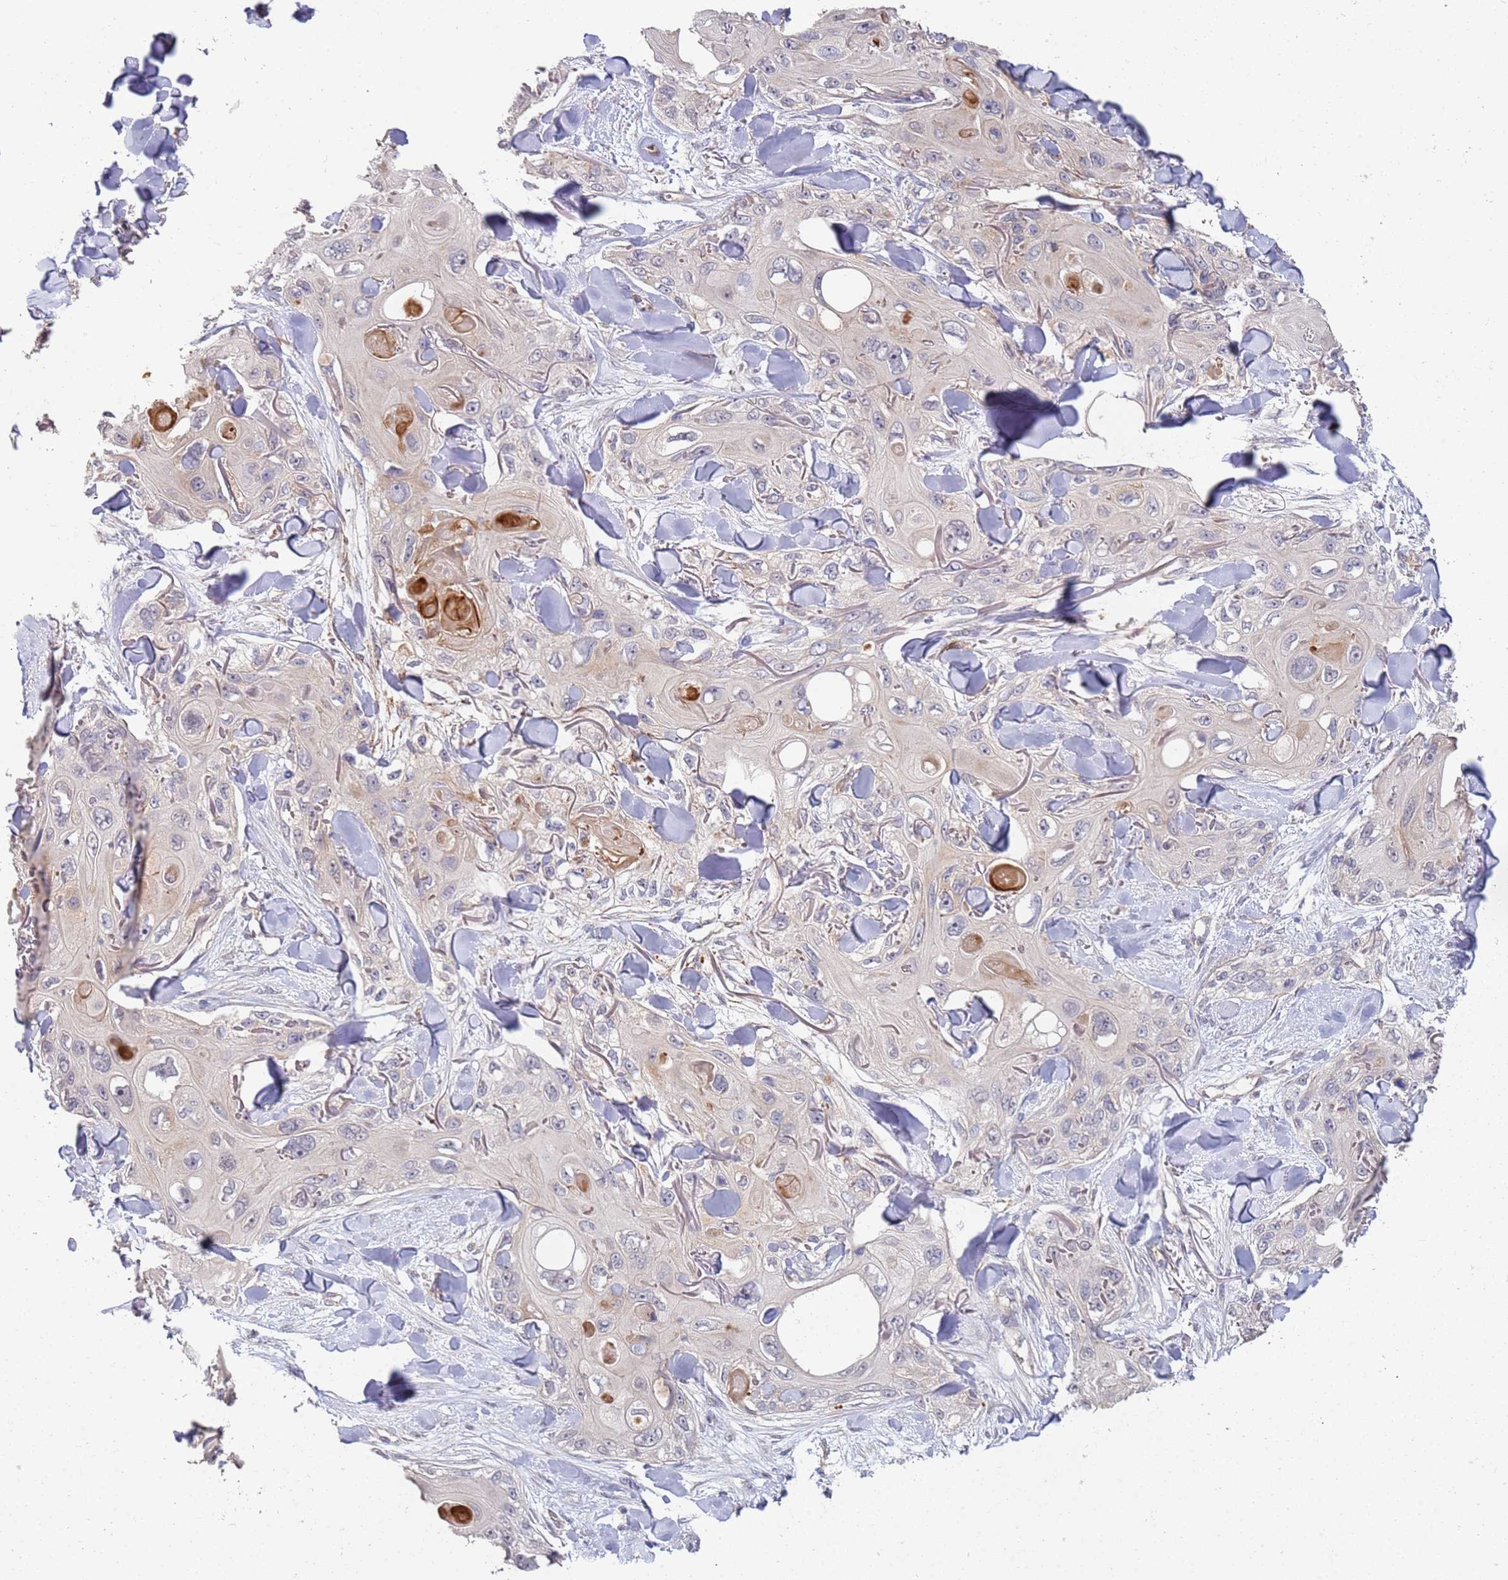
{"staining": {"intensity": "negative", "quantity": "none", "location": "none"}, "tissue": "skin cancer", "cell_type": "Tumor cells", "image_type": "cancer", "snomed": [{"axis": "morphology", "description": "Normal tissue, NOS"}, {"axis": "morphology", "description": "Squamous cell carcinoma, NOS"}, {"axis": "topography", "description": "Skin"}], "caption": "A histopathology image of squamous cell carcinoma (skin) stained for a protein displays no brown staining in tumor cells.", "gene": "ABCB6", "patient": {"sex": "male", "age": 72}}